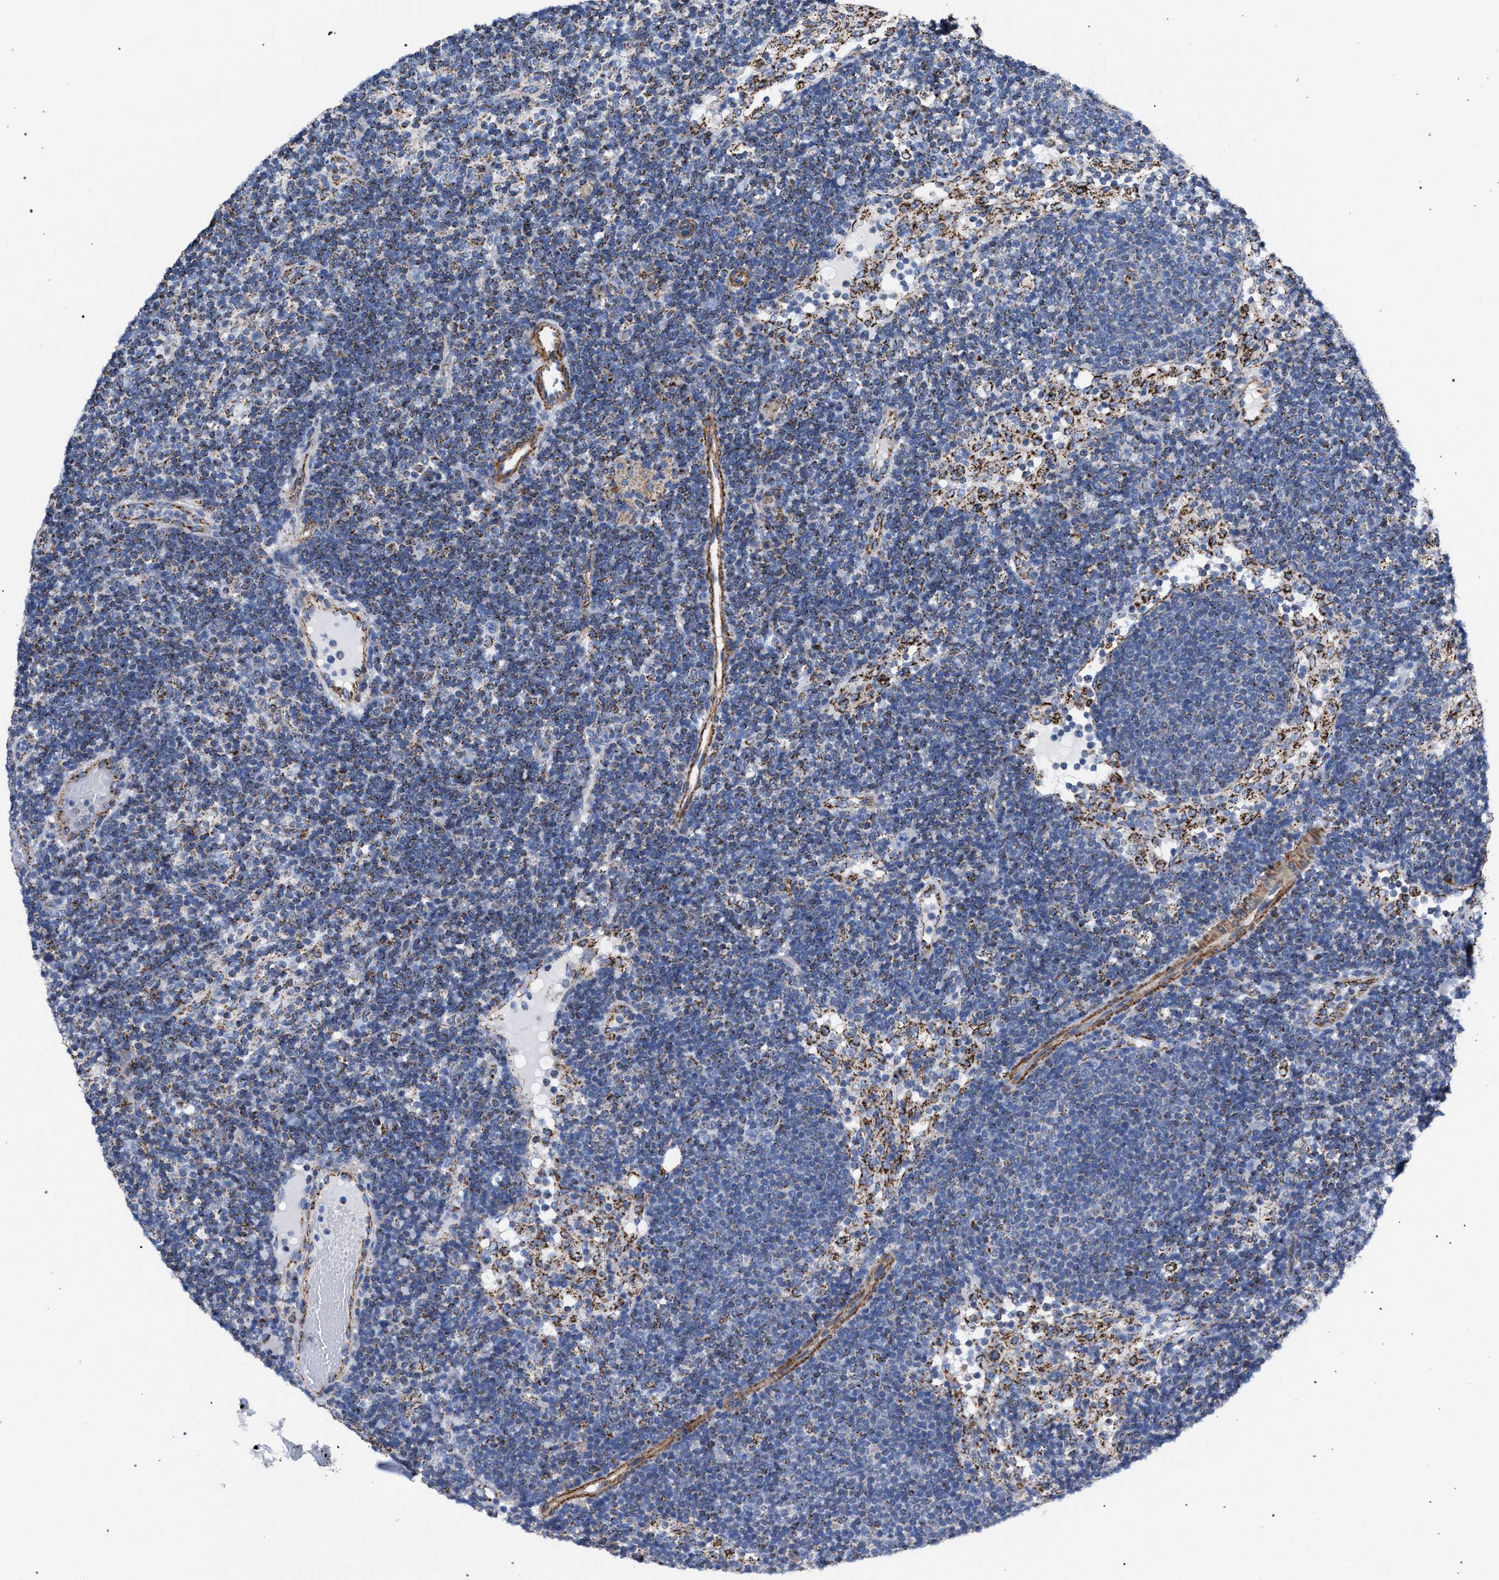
{"staining": {"intensity": "weak", "quantity": "<25%", "location": "cytoplasmic/membranous"}, "tissue": "lymph node", "cell_type": "Germinal center cells", "image_type": "normal", "snomed": [{"axis": "morphology", "description": "Normal tissue, NOS"}, {"axis": "morphology", "description": "Carcinoid, malignant, NOS"}, {"axis": "topography", "description": "Lymph node"}], "caption": "Immunohistochemistry (IHC) of normal human lymph node demonstrates no staining in germinal center cells. Nuclei are stained in blue.", "gene": "ACADS", "patient": {"sex": "male", "age": 47}}